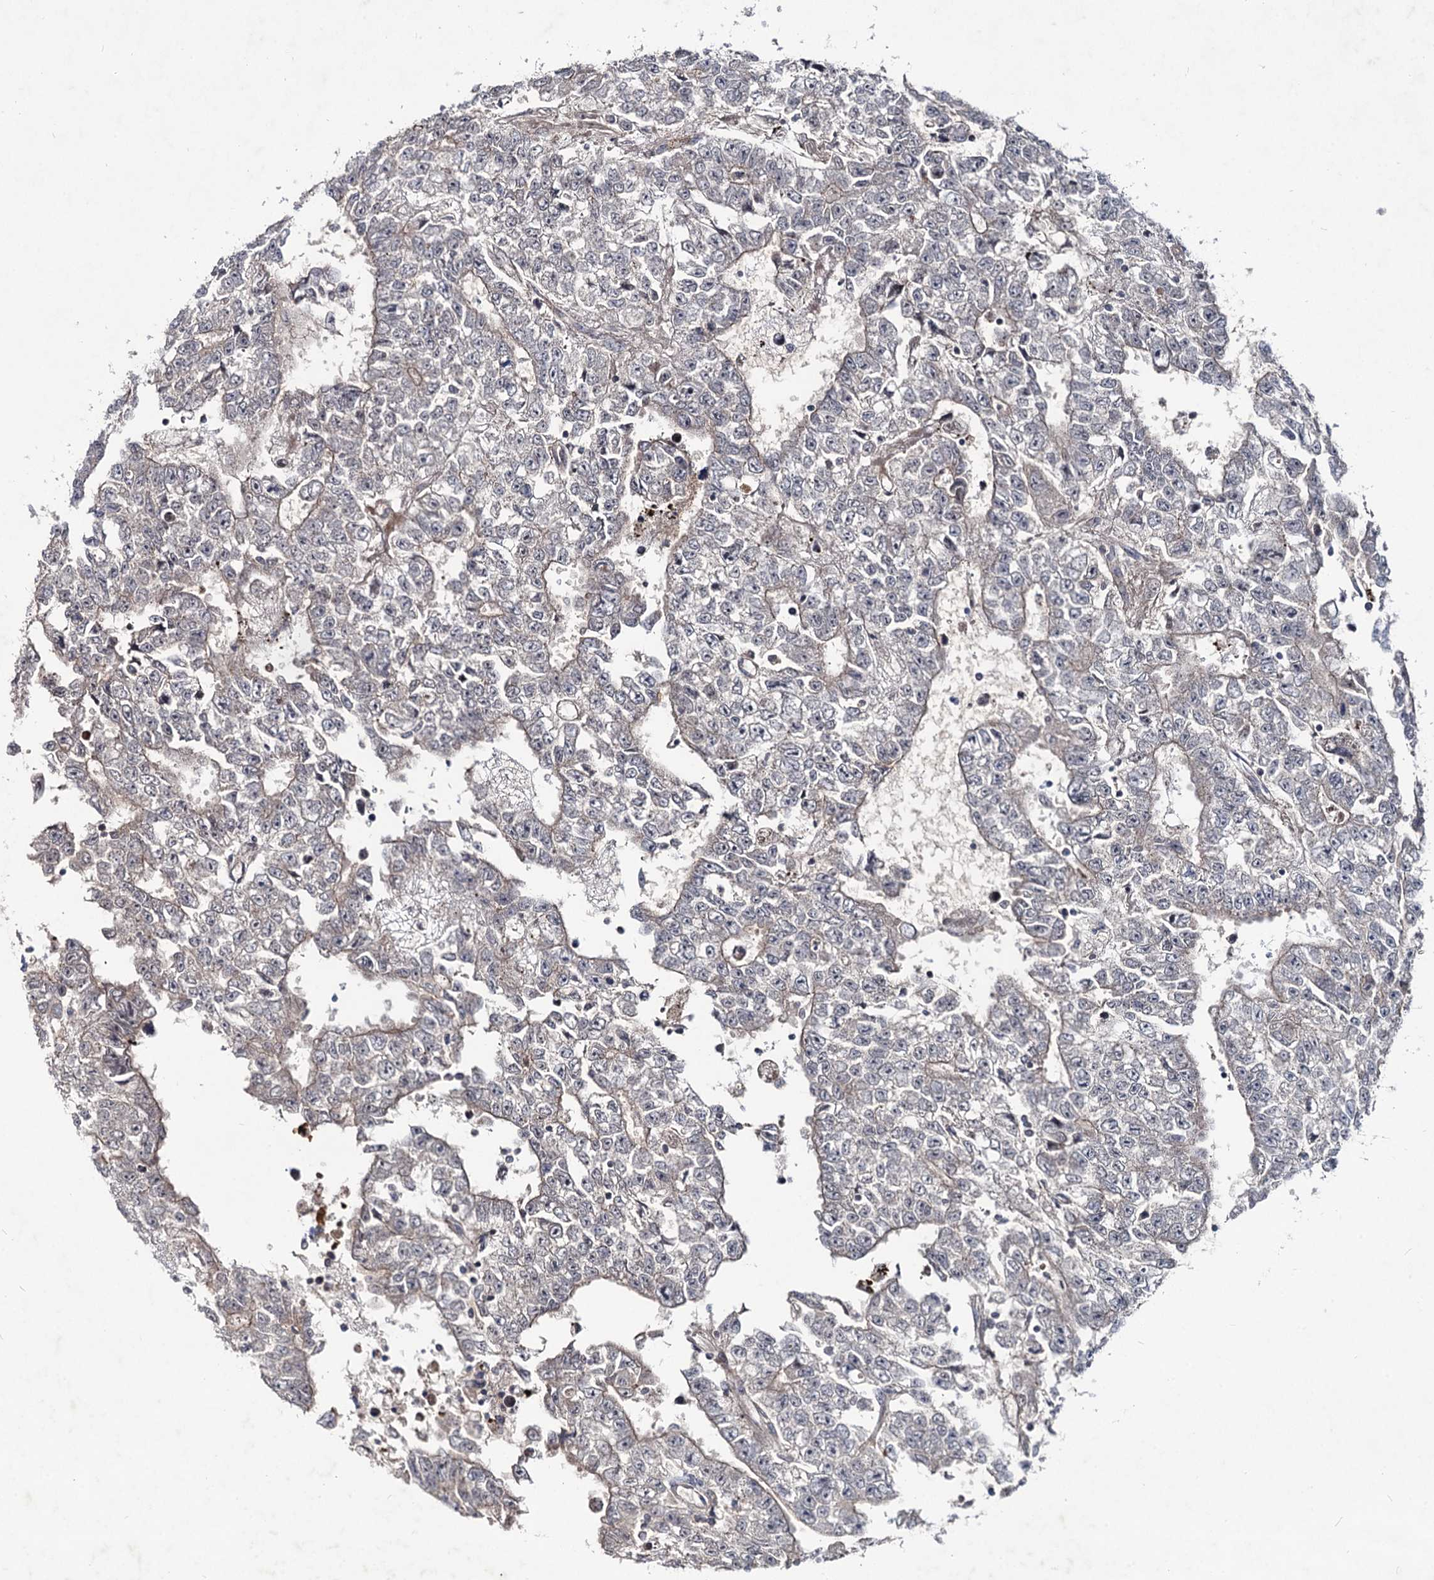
{"staining": {"intensity": "negative", "quantity": "none", "location": "none"}, "tissue": "testis cancer", "cell_type": "Tumor cells", "image_type": "cancer", "snomed": [{"axis": "morphology", "description": "Carcinoma, Embryonal, NOS"}, {"axis": "topography", "description": "Testis"}], "caption": "Testis embryonal carcinoma was stained to show a protein in brown. There is no significant staining in tumor cells. (Brightfield microscopy of DAB (3,3'-diaminobenzidine) immunohistochemistry at high magnification).", "gene": "RNF6", "patient": {"sex": "male", "age": 25}}